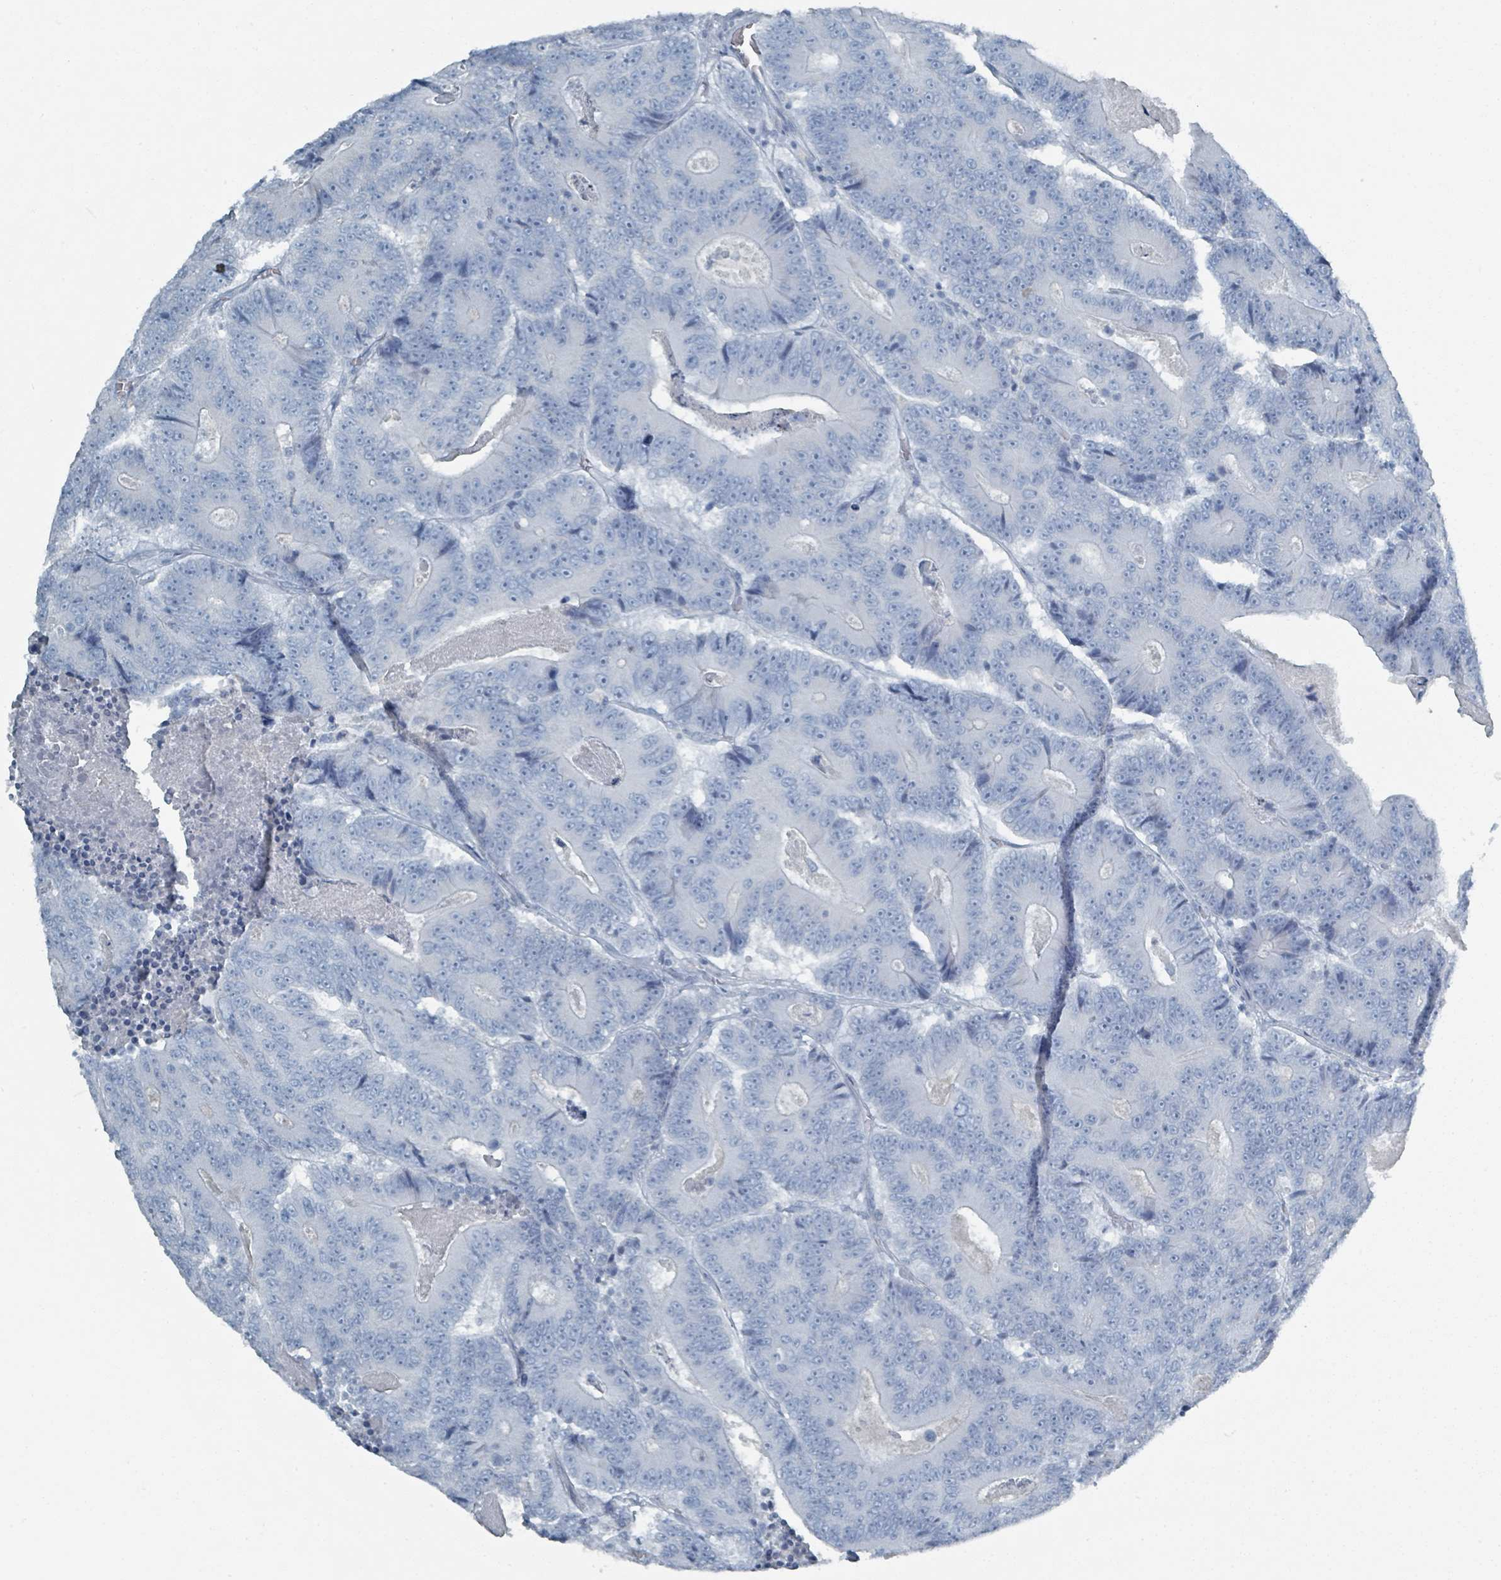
{"staining": {"intensity": "negative", "quantity": "none", "location": "none"}, "tissue": "colorectal cancer", "cell_type": "Tumor cells", "image_type": "cancer", "snomed": [{"axis": "morphology", "description": "Adenocarcinoma, NOS"}, {"axis": "topography", "description": "Colon"}], "caption": "This is a micrograph of immunohistochemistry staining of colorectal cancer (adenocarcinoma), which shows no positivity in tumor cells.", "gene": "GAMT", "patient": {"sex": "male", "age": 83}}